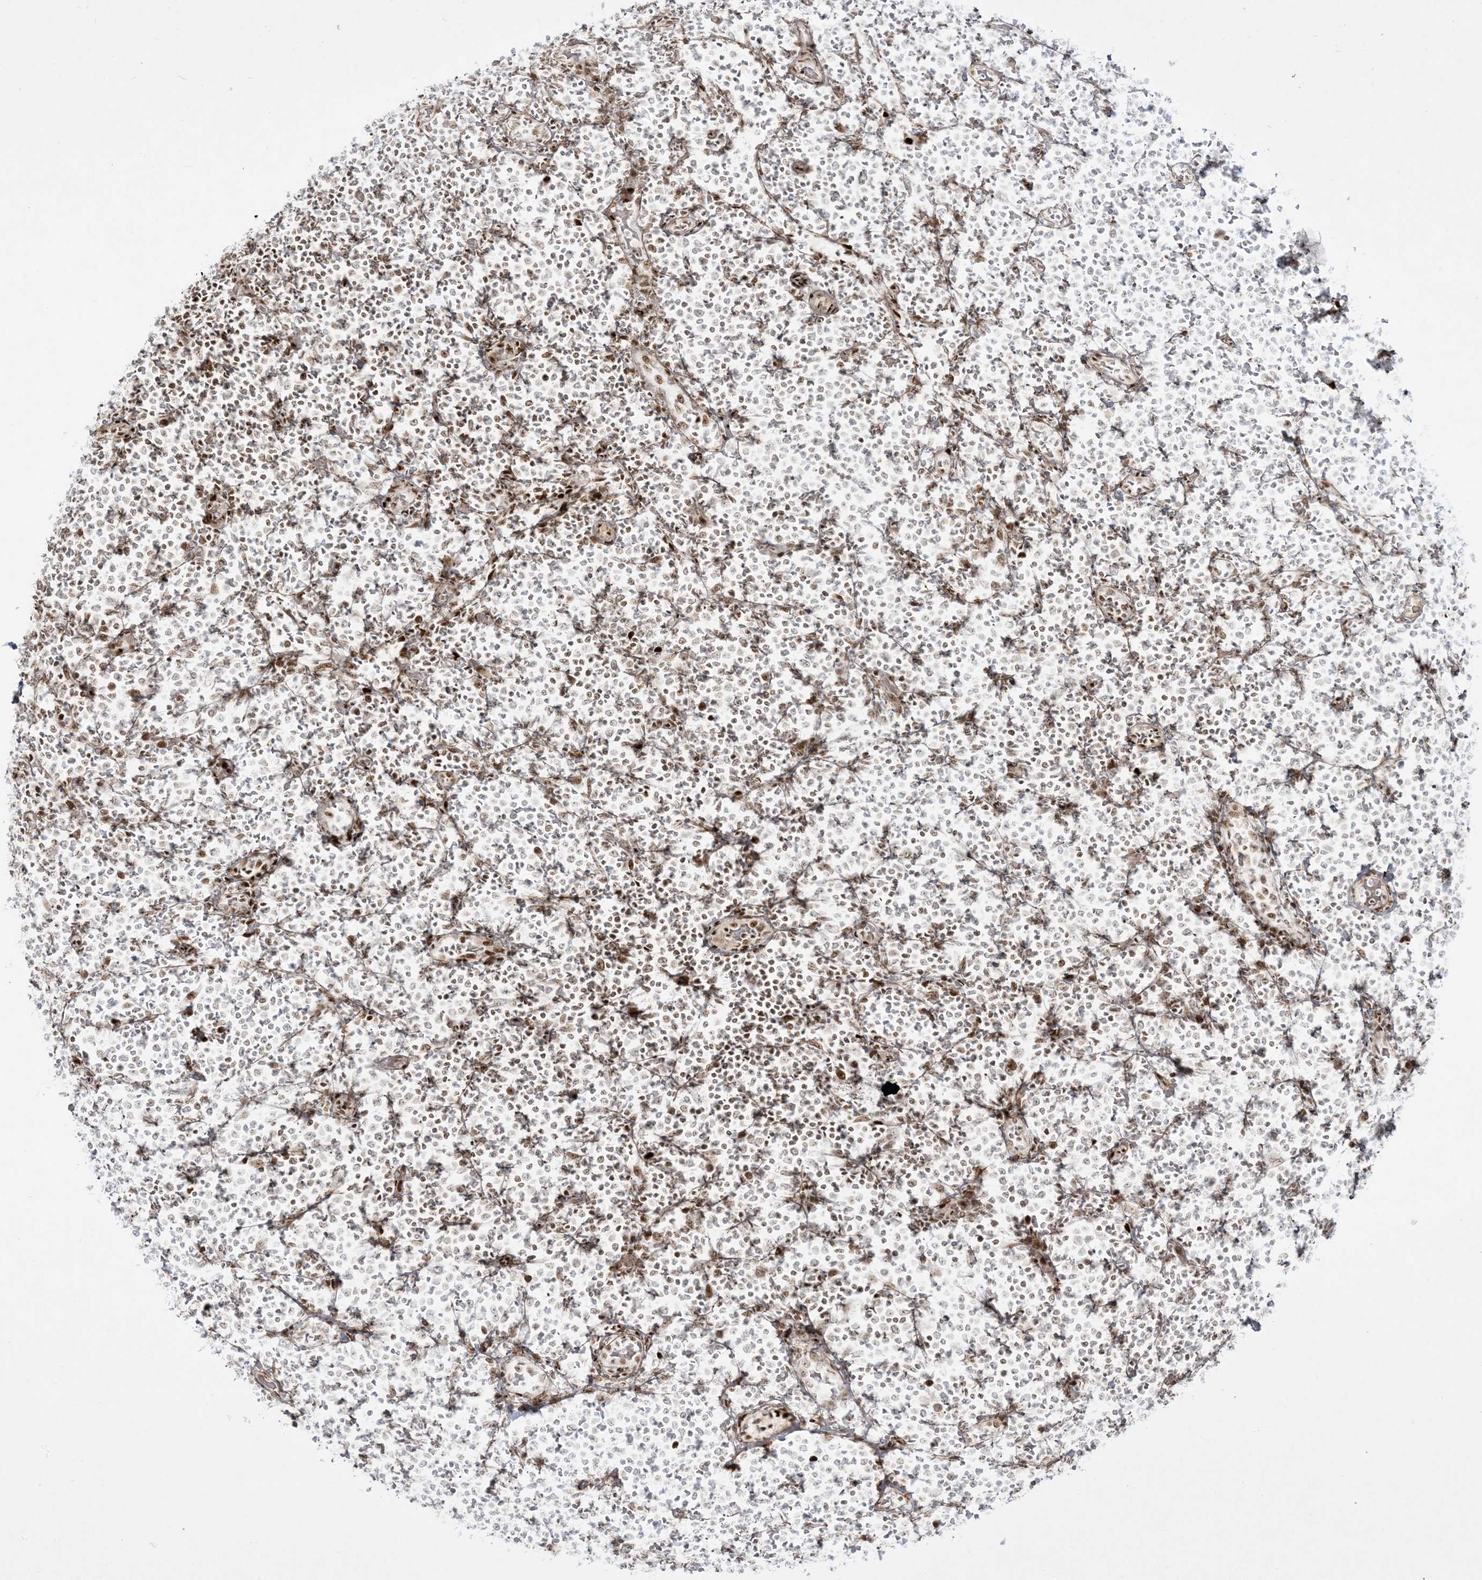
{"staining": {"intensity": "strong", "quantity": "<25%", "location": "nuclear"}, "tissue": "lymphoma", "cell_type": "Tumor cells", "image_type": "cancer", "snomed": [{"axis": "morphology", "description": "Malignant lymphoma, non-Hodgkin's type, High grade"}, {"axis": "topography", "description": "Lymph node"}], "caption": "A brown stain labels strong nuclear staining of a protein in lymphoma tumor cells.", "gene": "RBM10", "patient": {"sex": "male", "age": 61}}